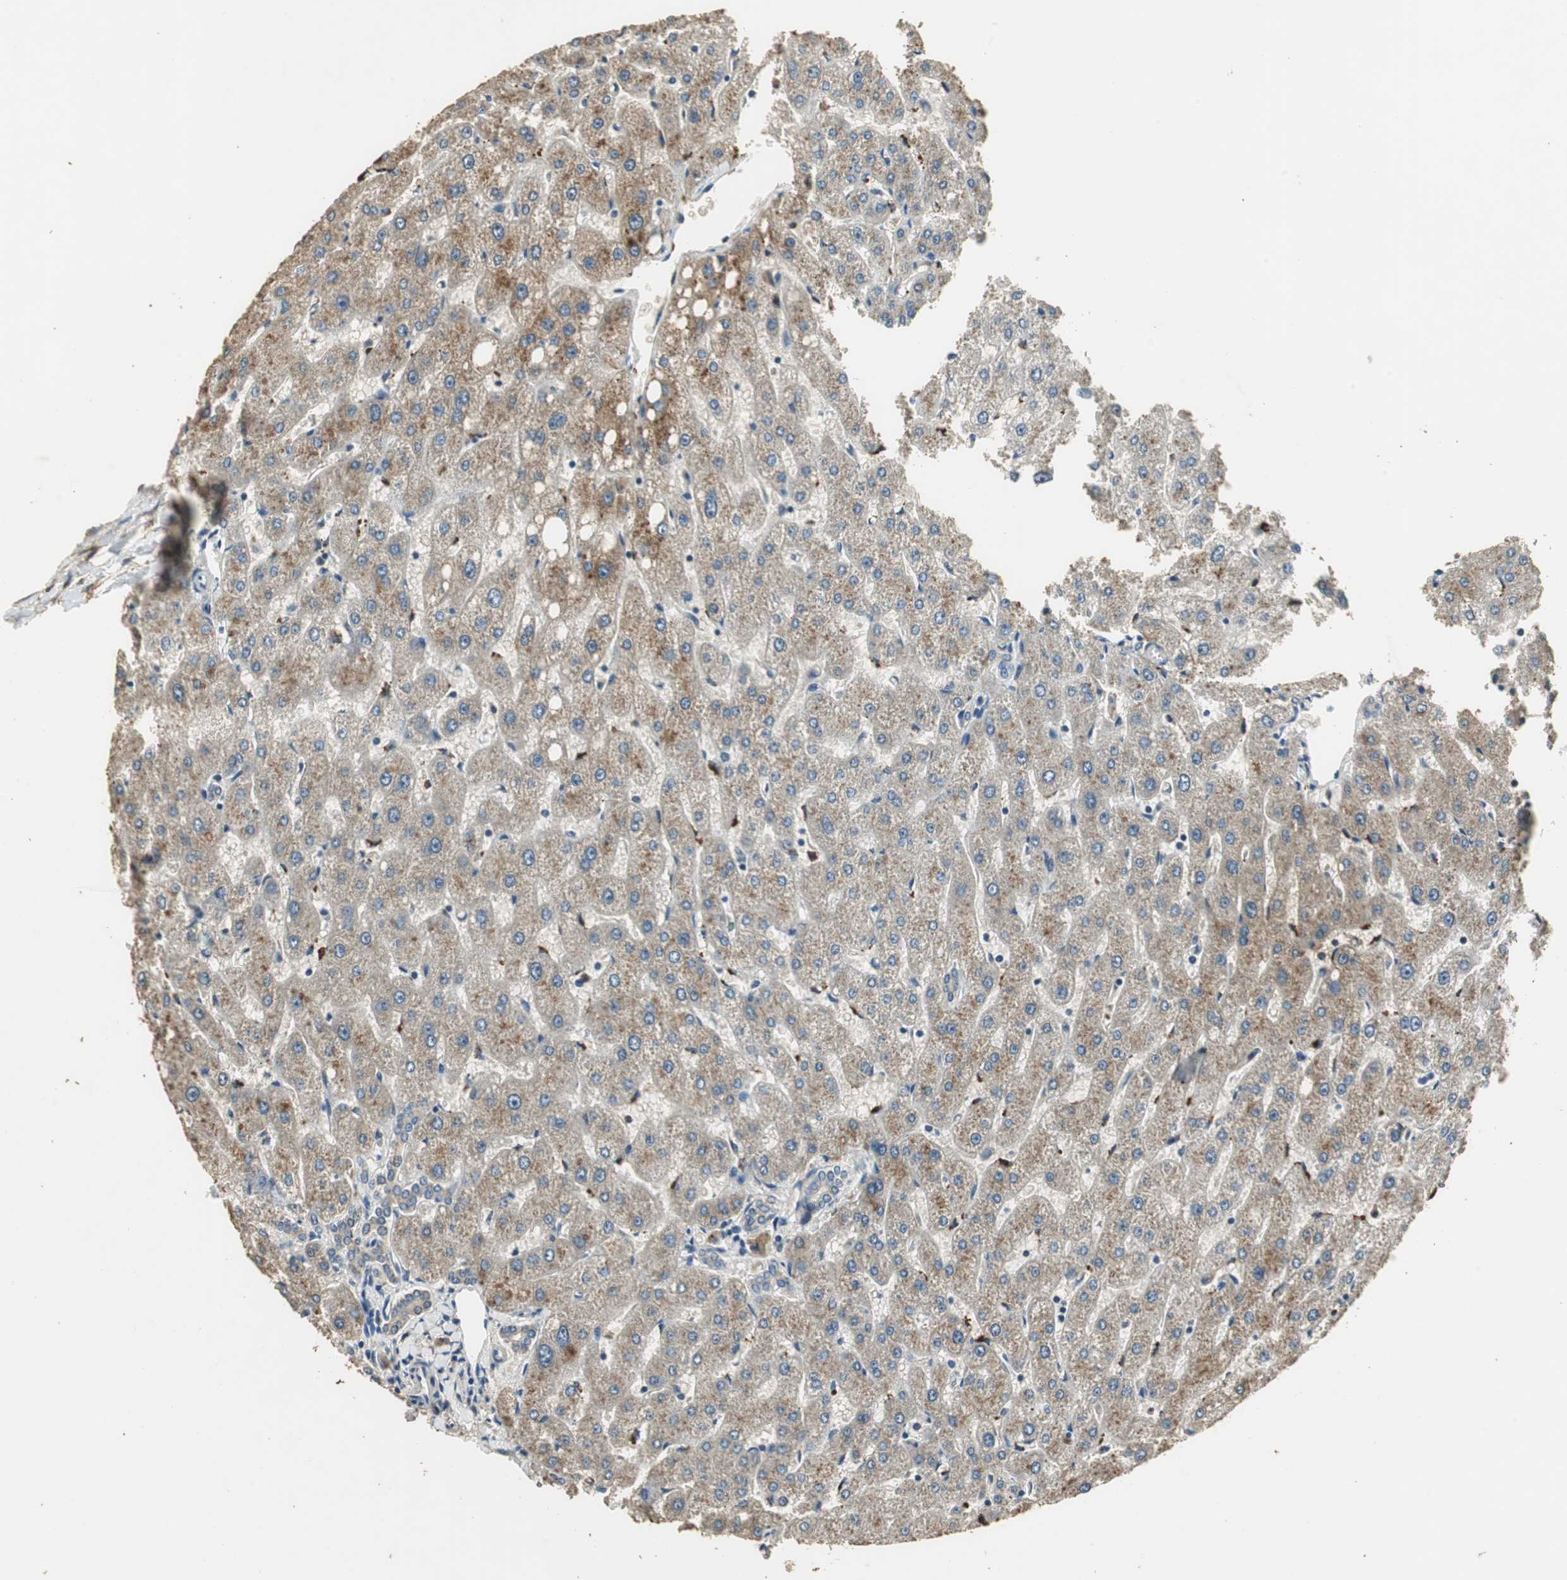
{"staining": {"intensity": "weak", "quantity": ">75%", "location": "cytoplasmic/membranous"}, "tissue": "liver", "cell_type": "Cholangiocytes", "image_type": "normal", "snomed": [{"axis": "morphology", "description": "Normal tissue, NOS"}, {"axis": "topography", "description": "Liver"}], "caption": "A histopathology image of human liver stained for a protein shows weak cytoplasmic/membranous brown staining in cholangiocytes. Nuclei are stained in blue.", "gene": "TMPRSS4", "patient": {"sex": "male", "age": 67}}